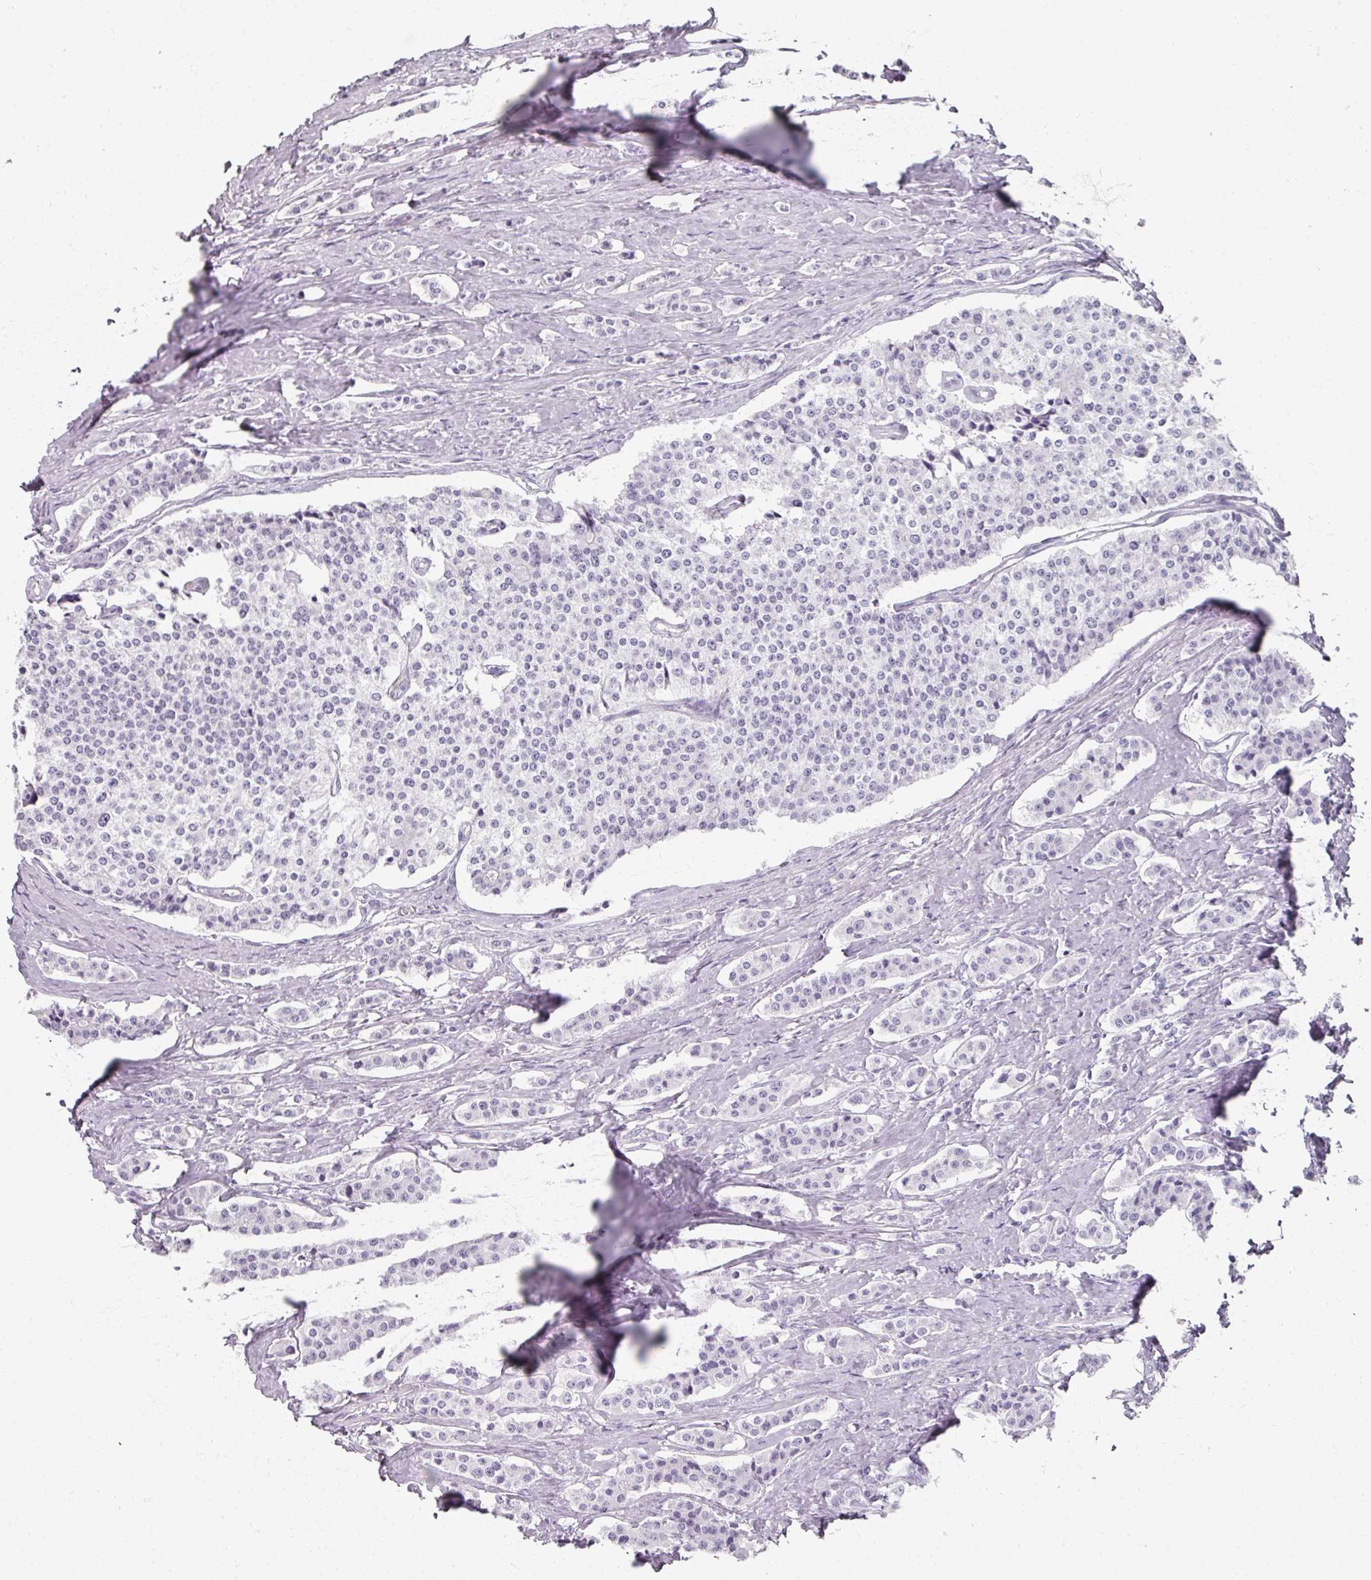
{"staining": {"intensity": "negative", "quantity": "none", "location": "none"}, "tissue": "carcinoid", "cell_type": "Tumor cells", "image_type": "cancer", "snomed": [{"axis": "morphology", "description": "Carcinoid, malignant, NOS"}, {"axis": "topography", "description": "Small intestine"}], "caption": "The micrograph exhibits no staining of tumor cells in carcinoid. (DAB (3,3'-diaminobenzidine) immunohistochemistry (IHC), high magnification).", "gene": "REG3G", "patient": {"sex": "male", "age": 63}}